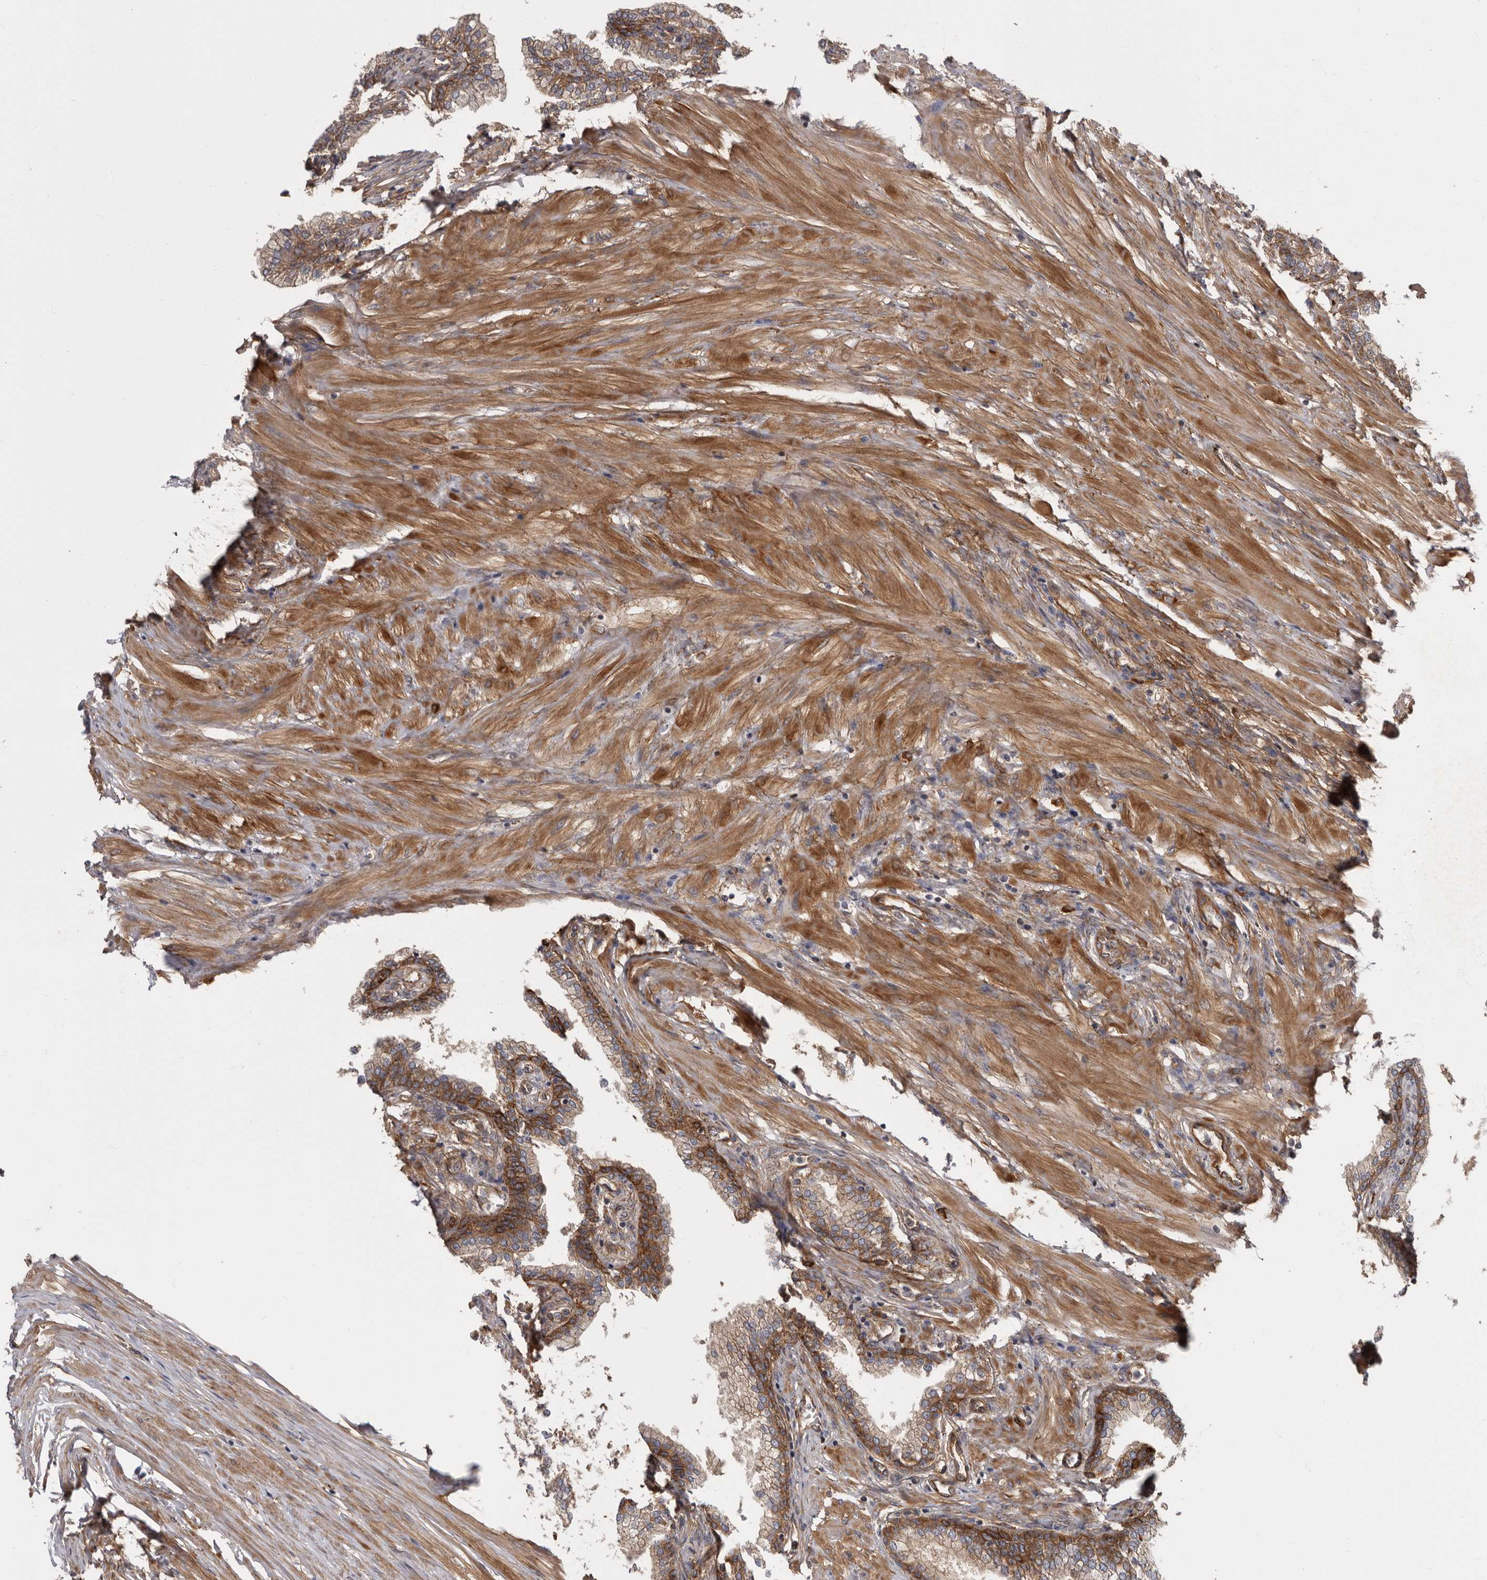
{"staining": {"intensity": "moderate", "quantity": ">75%", "location": "cytoplasmic/membranous"}, "tissue": "prostate", "cell_type": "Glandular cells", "image_type": "normal", "snomed": [{"axis": "morphology", "description": "Normal tissue, NOS"}, {"axis": "morphology", "description": "Urothelial carcinoma, Low grade"}, {"axis": "topography", "description": "Urinary bladder"}, {"axis": "topography", "description": "Prostate"}], "caption": "DAB immunohistochemical staining of benign human prostate demonstrates moderate cytoplasmic/membranous protein positivity in approximately >75% of glandular cells.", "gene": "ENAH", "patient": {"sex": "male", "age": 60}}